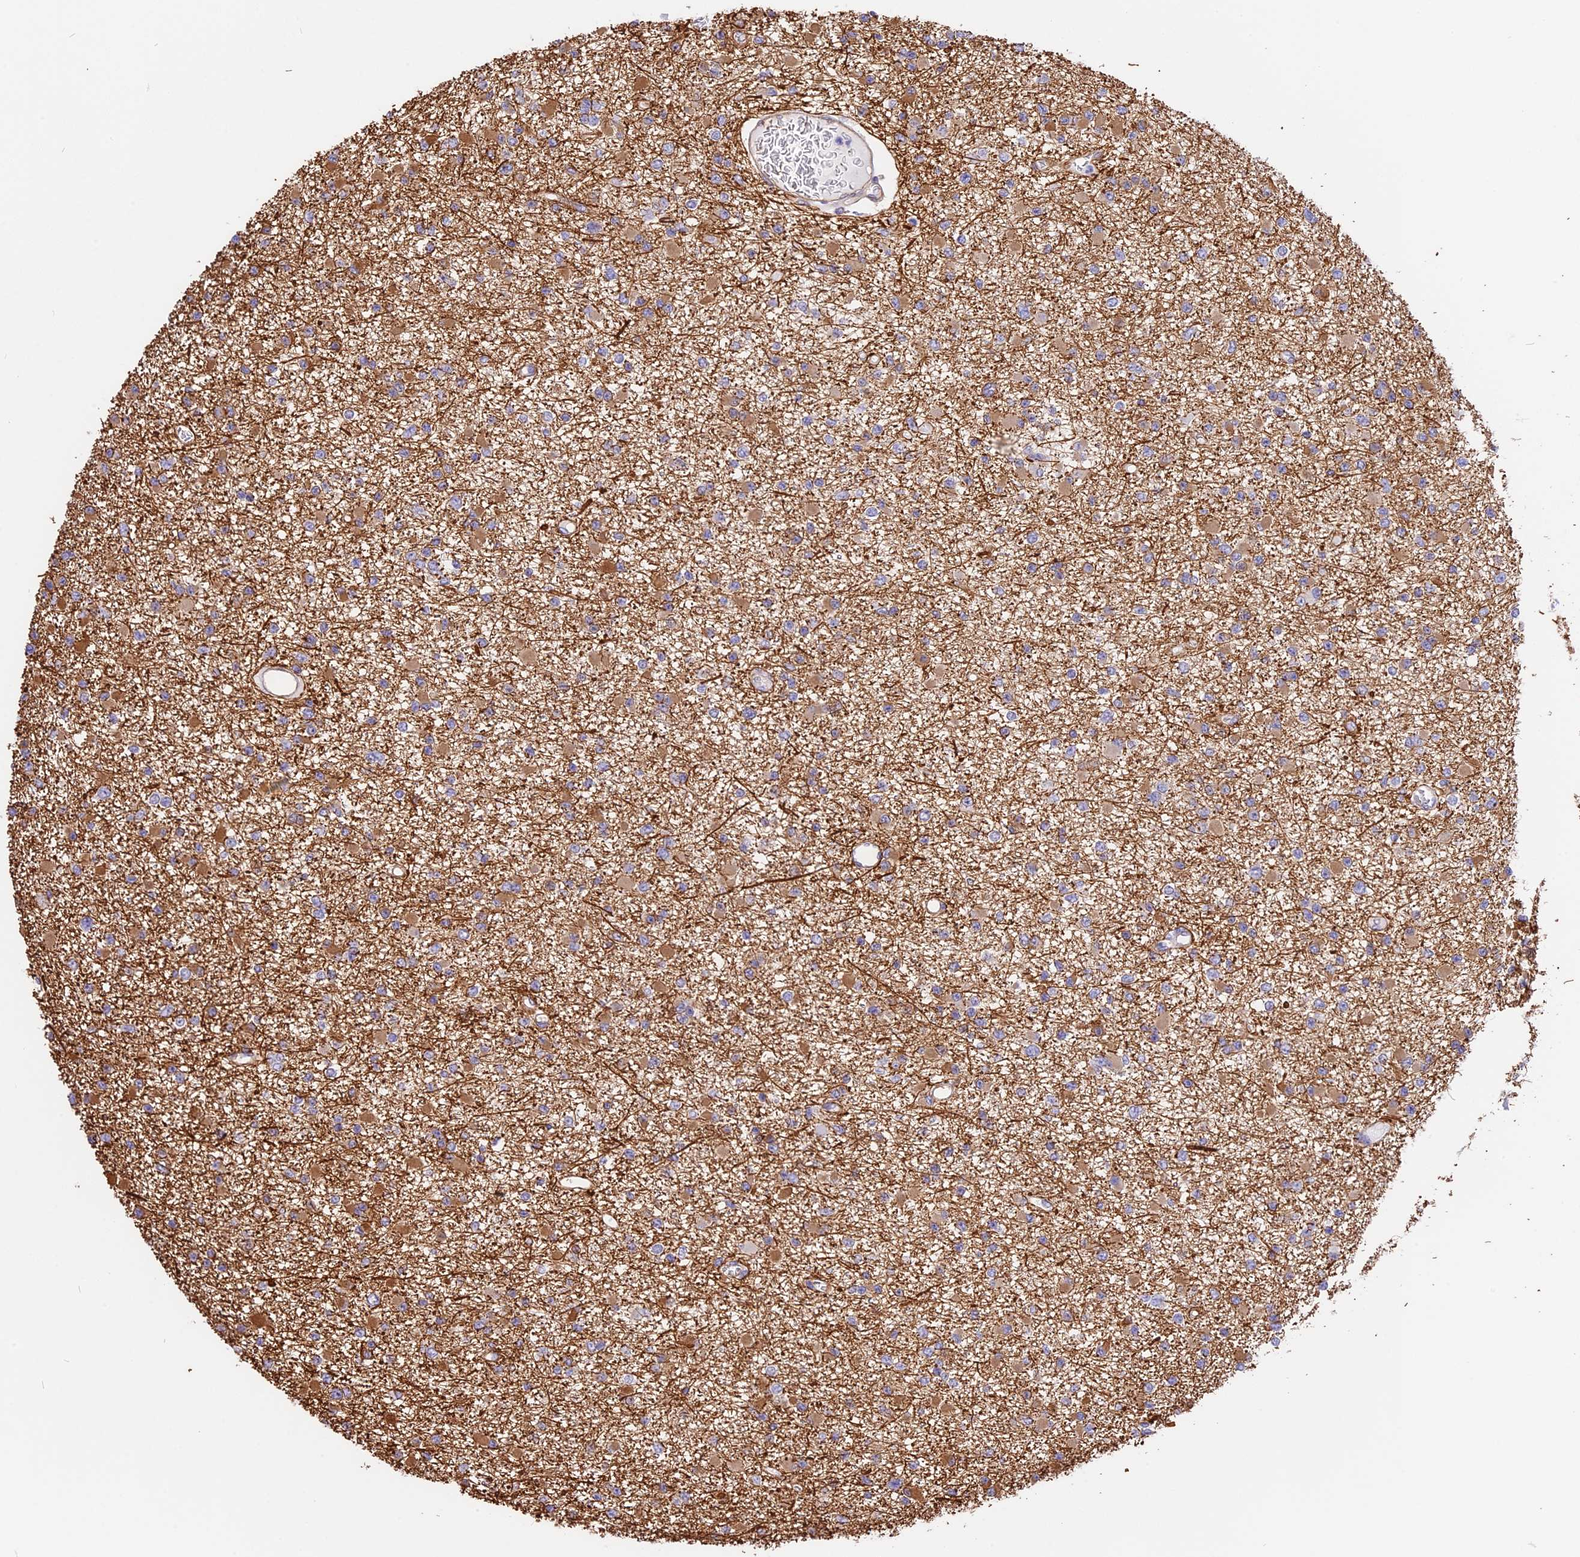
{"staining": {"intensity": "moderate", "quantity": ">75%", "location": "cytoplasmic/membranous"}, "tissue": "glioma", "cell_type": "Tumor cells", "image_type": "cancer", "snomed": [{"axis": "morphology", "description": "Glioma, malignant, Low grade"}, {"axis": "topography", "description": "Brain"}], "caption": "About >75% of tumor cells in malignant low-grade glioma show moderate cytoplasmic/membranous protein expression as visualized by brown immunohistochemical staining.", "gene": "R3HDM4", "patient": {"sex": "female", "age": 22}}